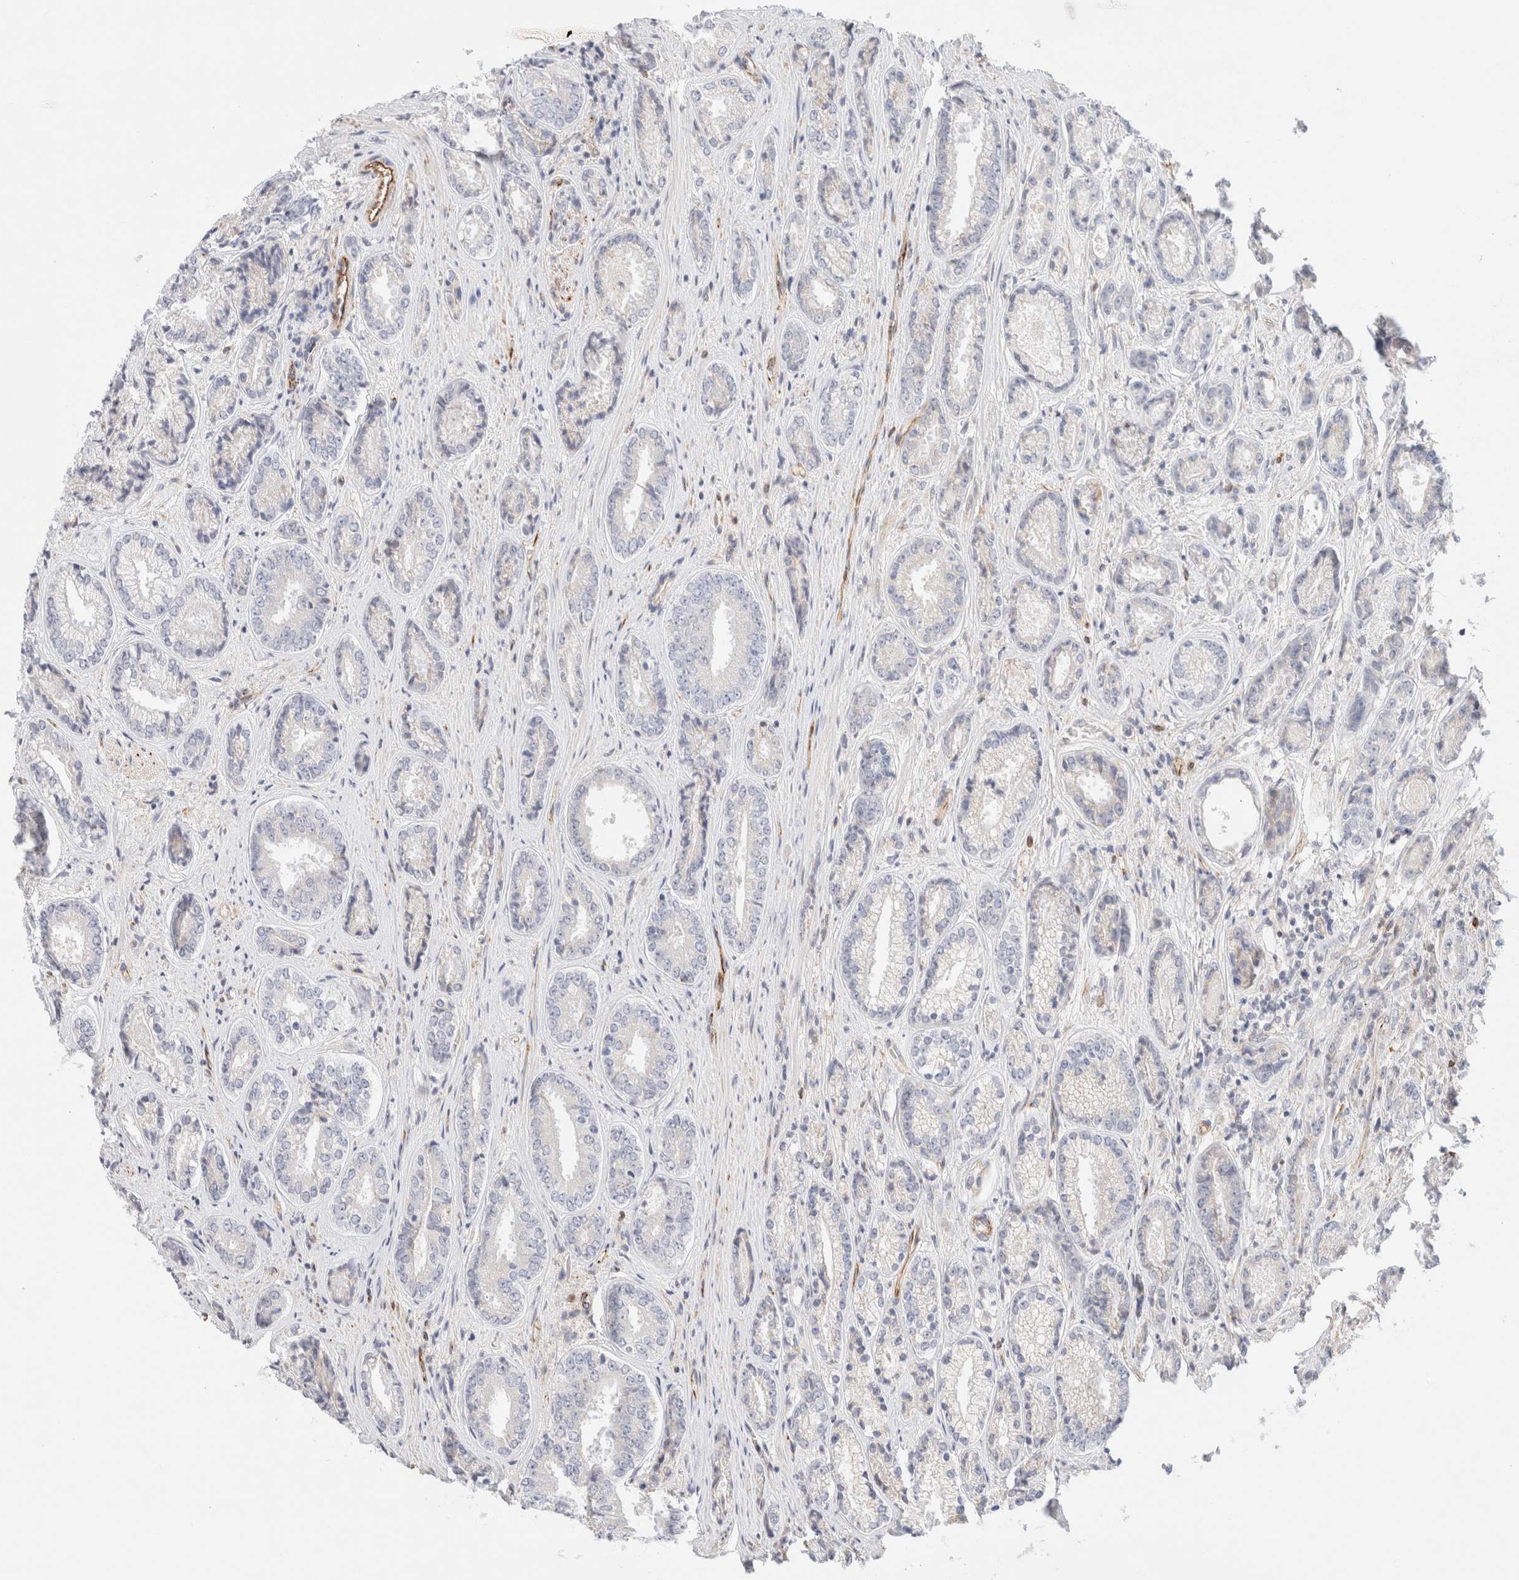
{"staining": {"intensity": "negative", "quantity": "none", "location": "none"}, "tissue": "prostate cancer", "cell_type": "Tumor cells", "image_type": "cancer", "snomed": [{"axis": "morphology", "description": "Adenocarcinoma, High grade"}, {"axis": "topography", "description": "Prostate"}], "caption": "High magnification brightfield microscopy of adenocarcinoma (high-grade) (prostate) stained with DAB (brown) and counterstained with hematoxylin (blue): tumor cells show no significant positivity. The staining is performed using DAB brown chromogen with nuclei counter-stained in using hematoxylin.", "gene": "SLC25A48", "patient": {"sex": "male", "age": 61}}